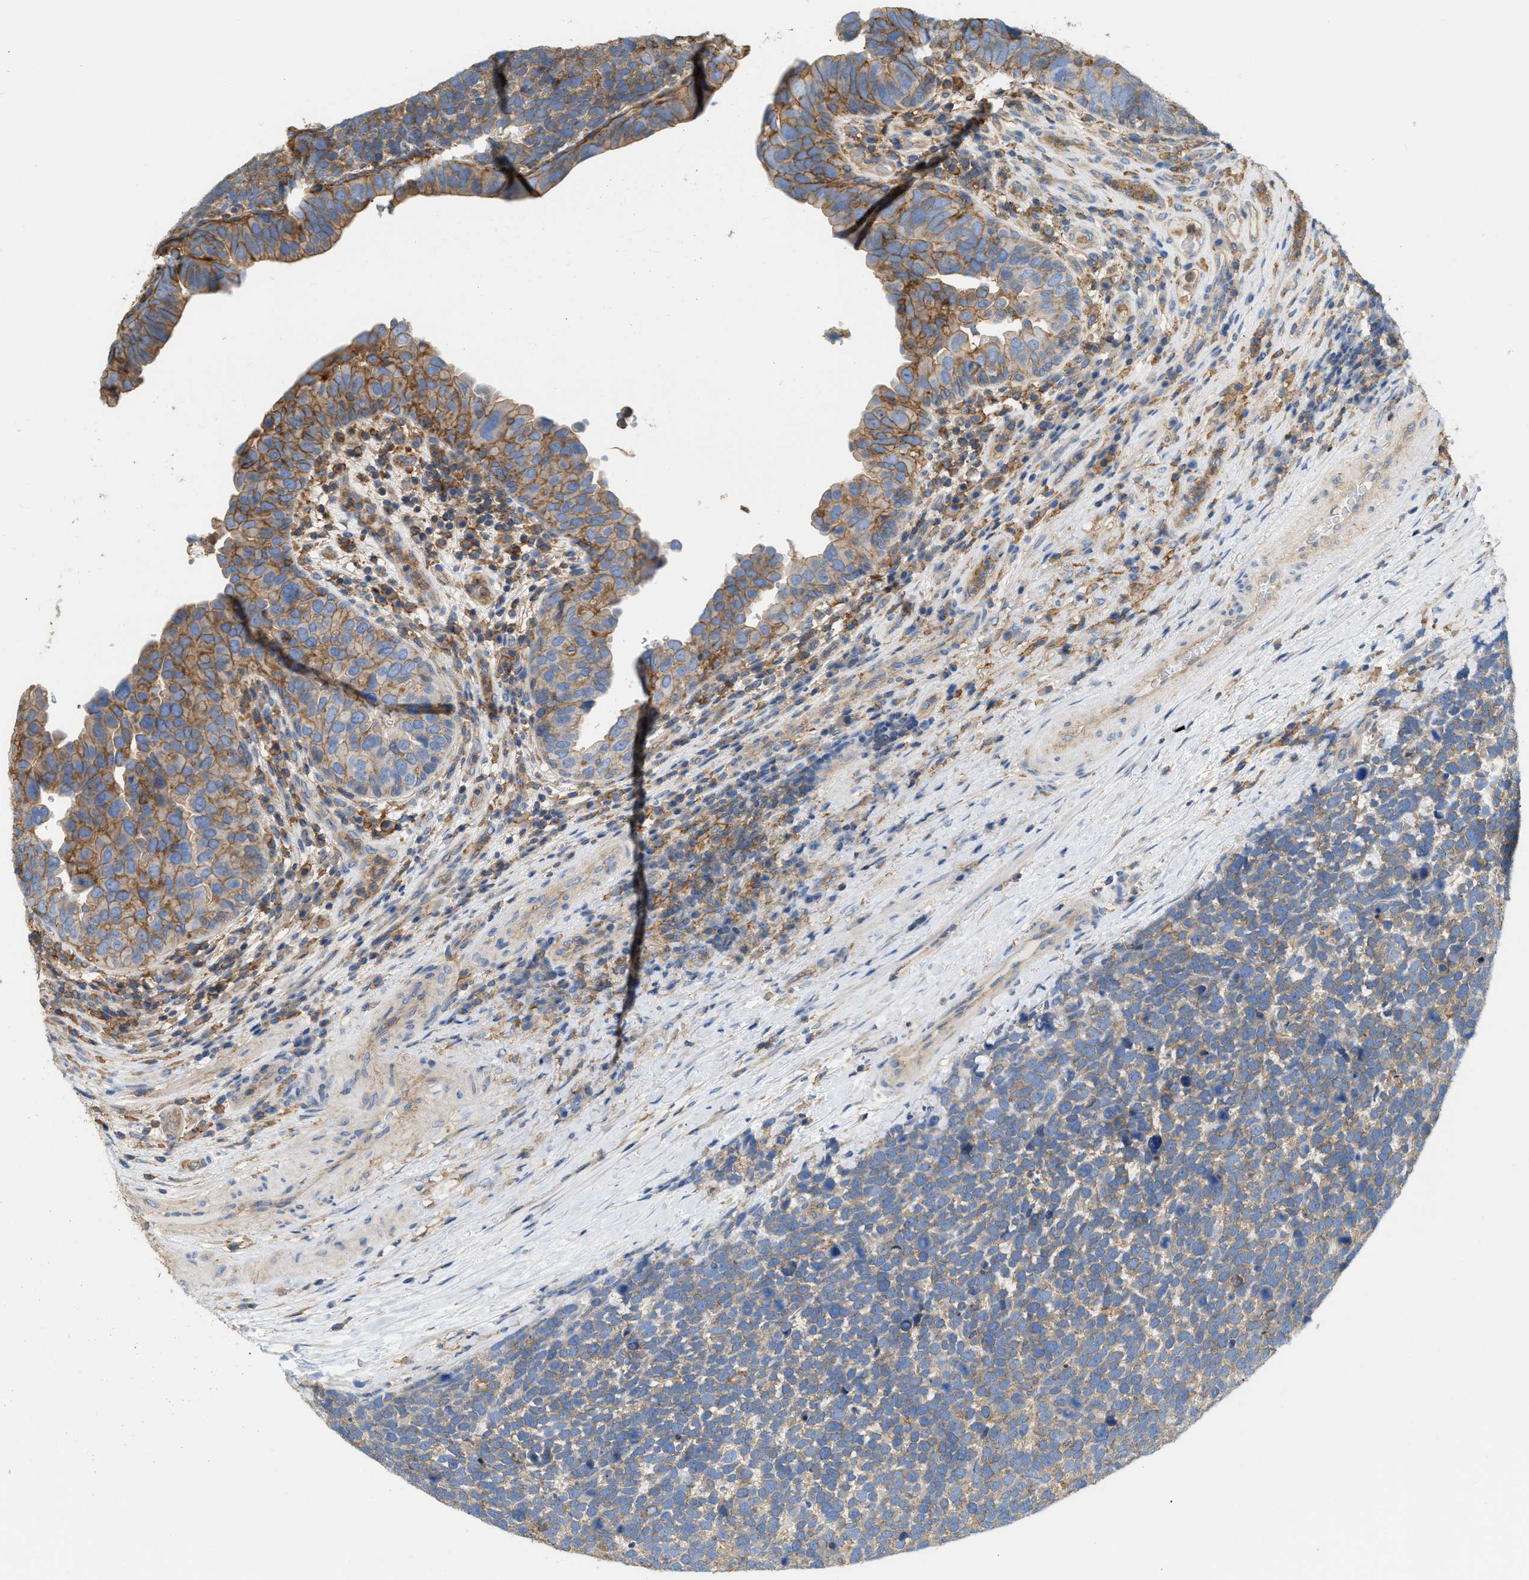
{"staining": {"intensity": "moderate", "quantity": "25%-75%", "location": "cytoplasmic/membranous"}, "tissue": "urothelial cancer", "cell_type": "Tumor cells", "image_type": "cancer", "snomed": [{"axis": "morphology", "description": "Urothelial carcinoma, High grade"}, {"axis": "topography", "description": "Urinary bladder"}], "caption": "Protein expression analysis of high-grade urothelial carcinoma displays moderate cytoplasmic/membranous positivity in about 25%-75% of tumor cells. (DAB (3,3'-diaminobenzidine) = brown stain, brightfield microscopy at high magnification).", "gene": "GNB4", "patient": {"sex": "female", "age": 82}}